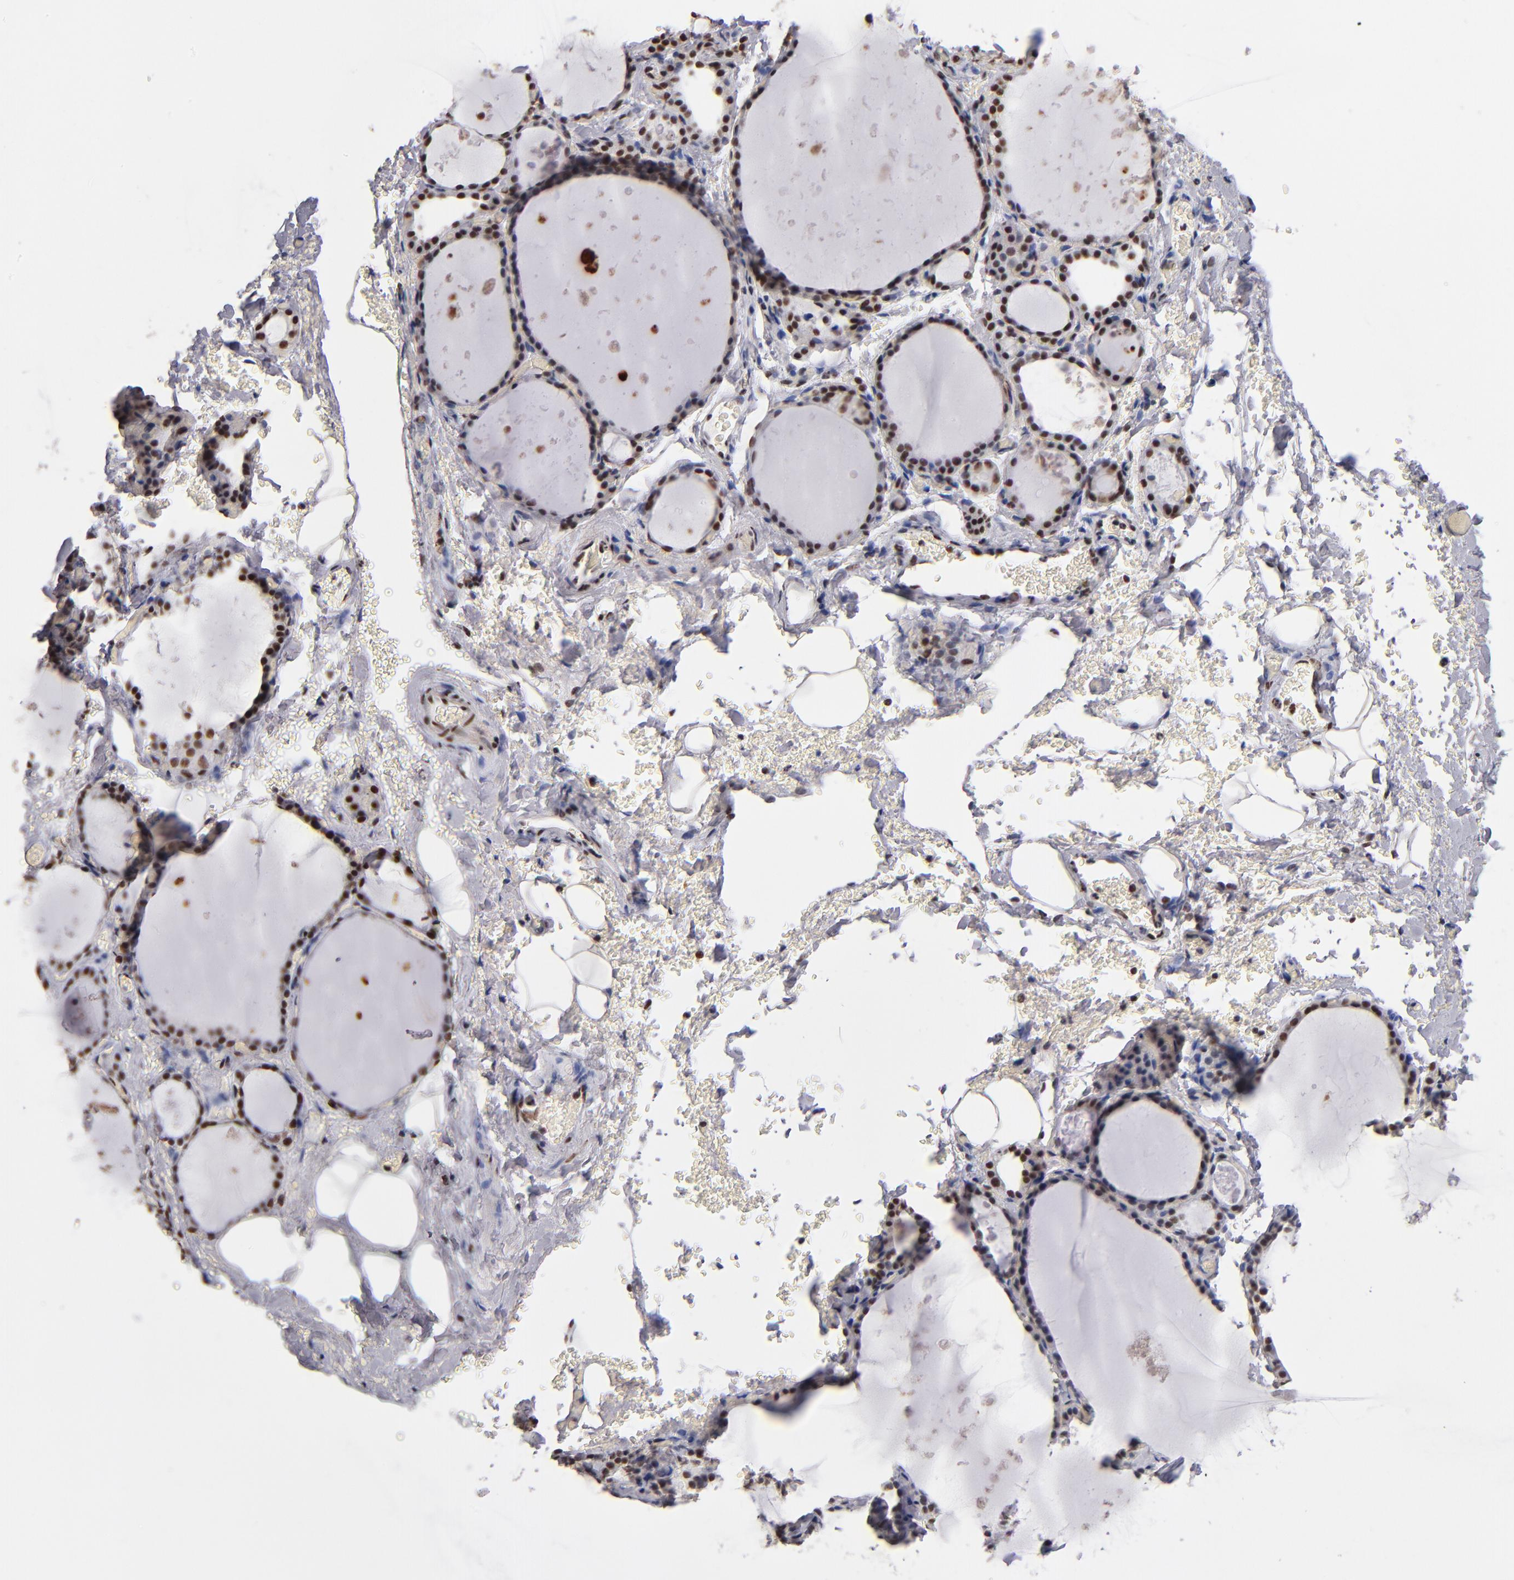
{"staining": {"intensity": "strong", "quantity": "25%-75%", "location": "nuclear"}, "tissue": "thyroid gland", "cell_type": "Glandular cells", "image_type": "normal", "snomed": [{"axis": "morphology", "description": "Normal tissue, NOS"}, {"axis": "topography", "description": "Thyroid gland"}], "caption": "Benign thyroid gland shows strong nuclear expression in about 25%-75% of glandular cells.", "gene": "MN1", "patient": {"sex": "male", "age": 61}}